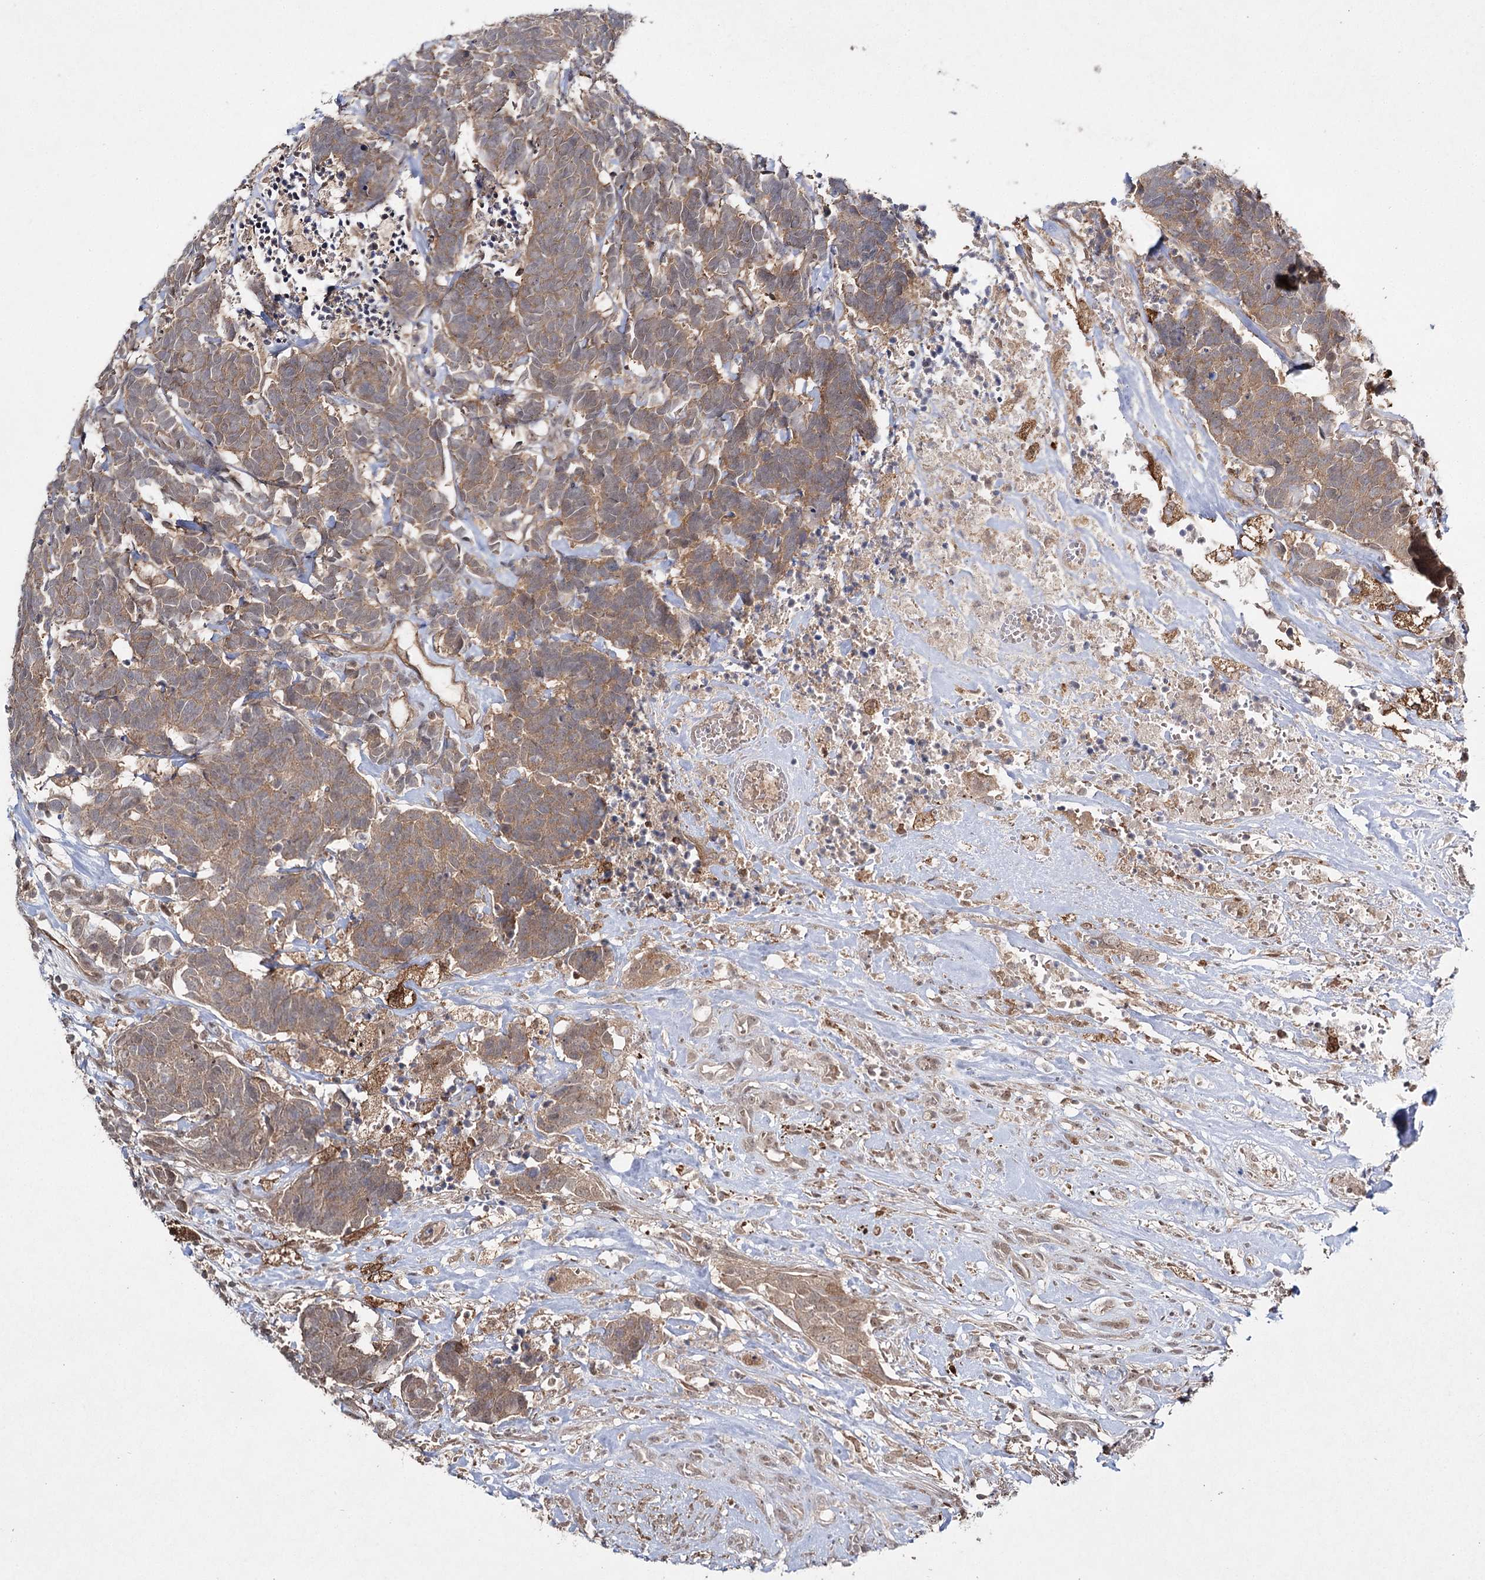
{"staining": {"intensity": "moderate", "quantity": ">75%", "location": "cytoplasmic/membranous"}, "tissue": "carcinoid", "cell_type": "Tumor cells", "image_type": "cancer", "snomed": [{"axis": "morphology", "description": "Carcinoma, NOS"}, {"axis": "morphology", "description": "Carcinoid, malignant, NOS"}, {"axis": "topography", "description": "Urinary bladder"}], "caption": "Immunohistochemistry (IHC) of carcinoid displays medium levels of moderate cytoplasmic/membranous staining in approximately >75% of tumor cells.", "gene": "WDR44", "patient": {"sex": "male", "age": 57}}